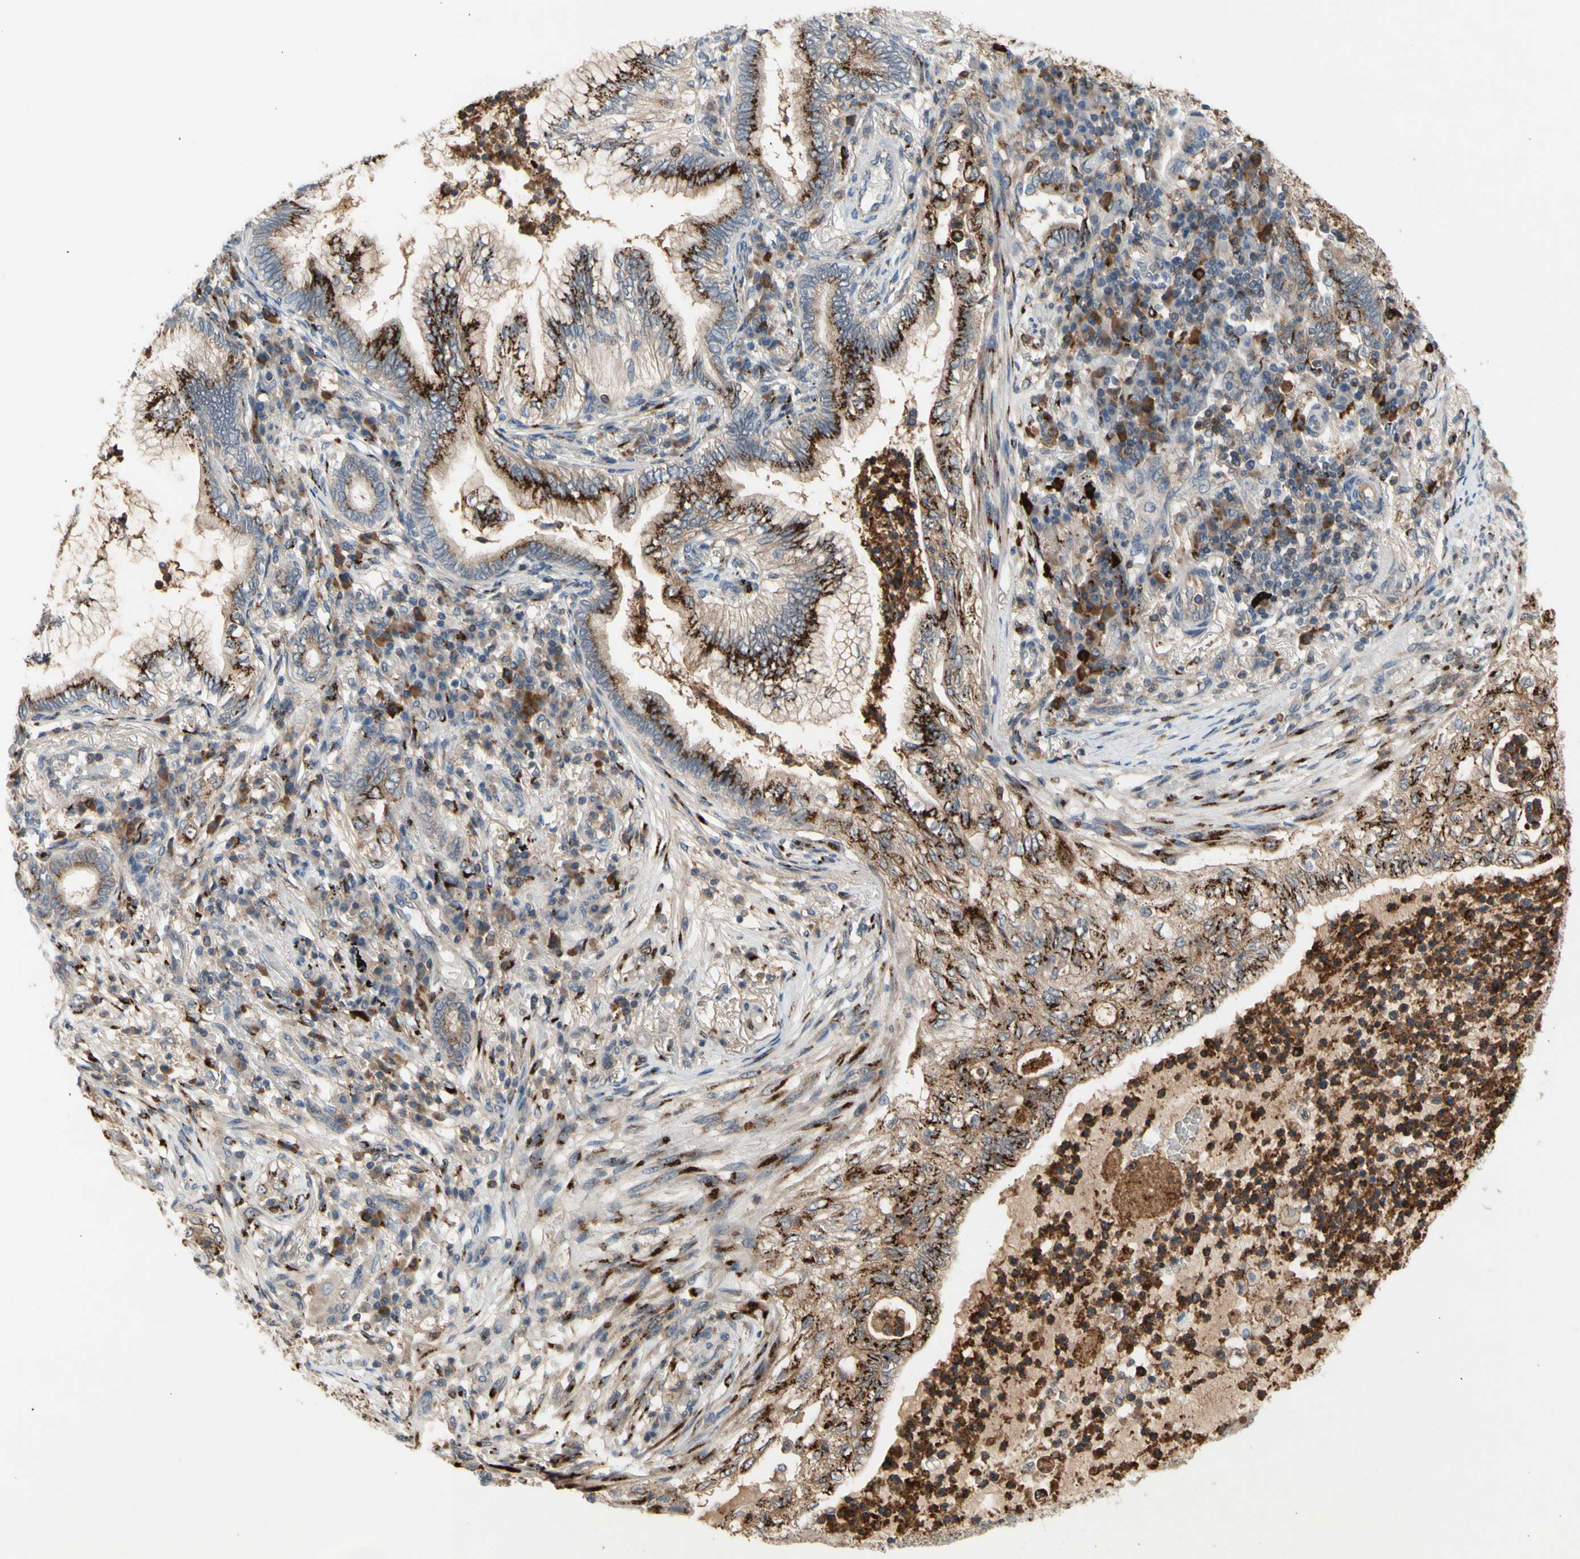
{"staining": {"intensity": "strong", "quantity": ">75%", "location": "cytoplasmic/membranous"}, "tissue": "lung cancer", "cell_type": "Tumor cells", "image_type": "cancer", "snomed": [{"axis": "morphology", "description": "Normal tissue, NOS"}, {"axis": "morphology", "description": "Adenocarcinoma, NOS"}, {"axis": "topography", "description": "Bronchus"}, {"axis": "topography", "description": "Lung"}], "caption": "Immunohistochemical staining of lung adenocarcinoma reveals high levels of strong cytoplasmic/membranous protein positivity in about >75% of tumor cells.", "gene": "GALNT5", "patient": {"sex": "female", "age": 70}}